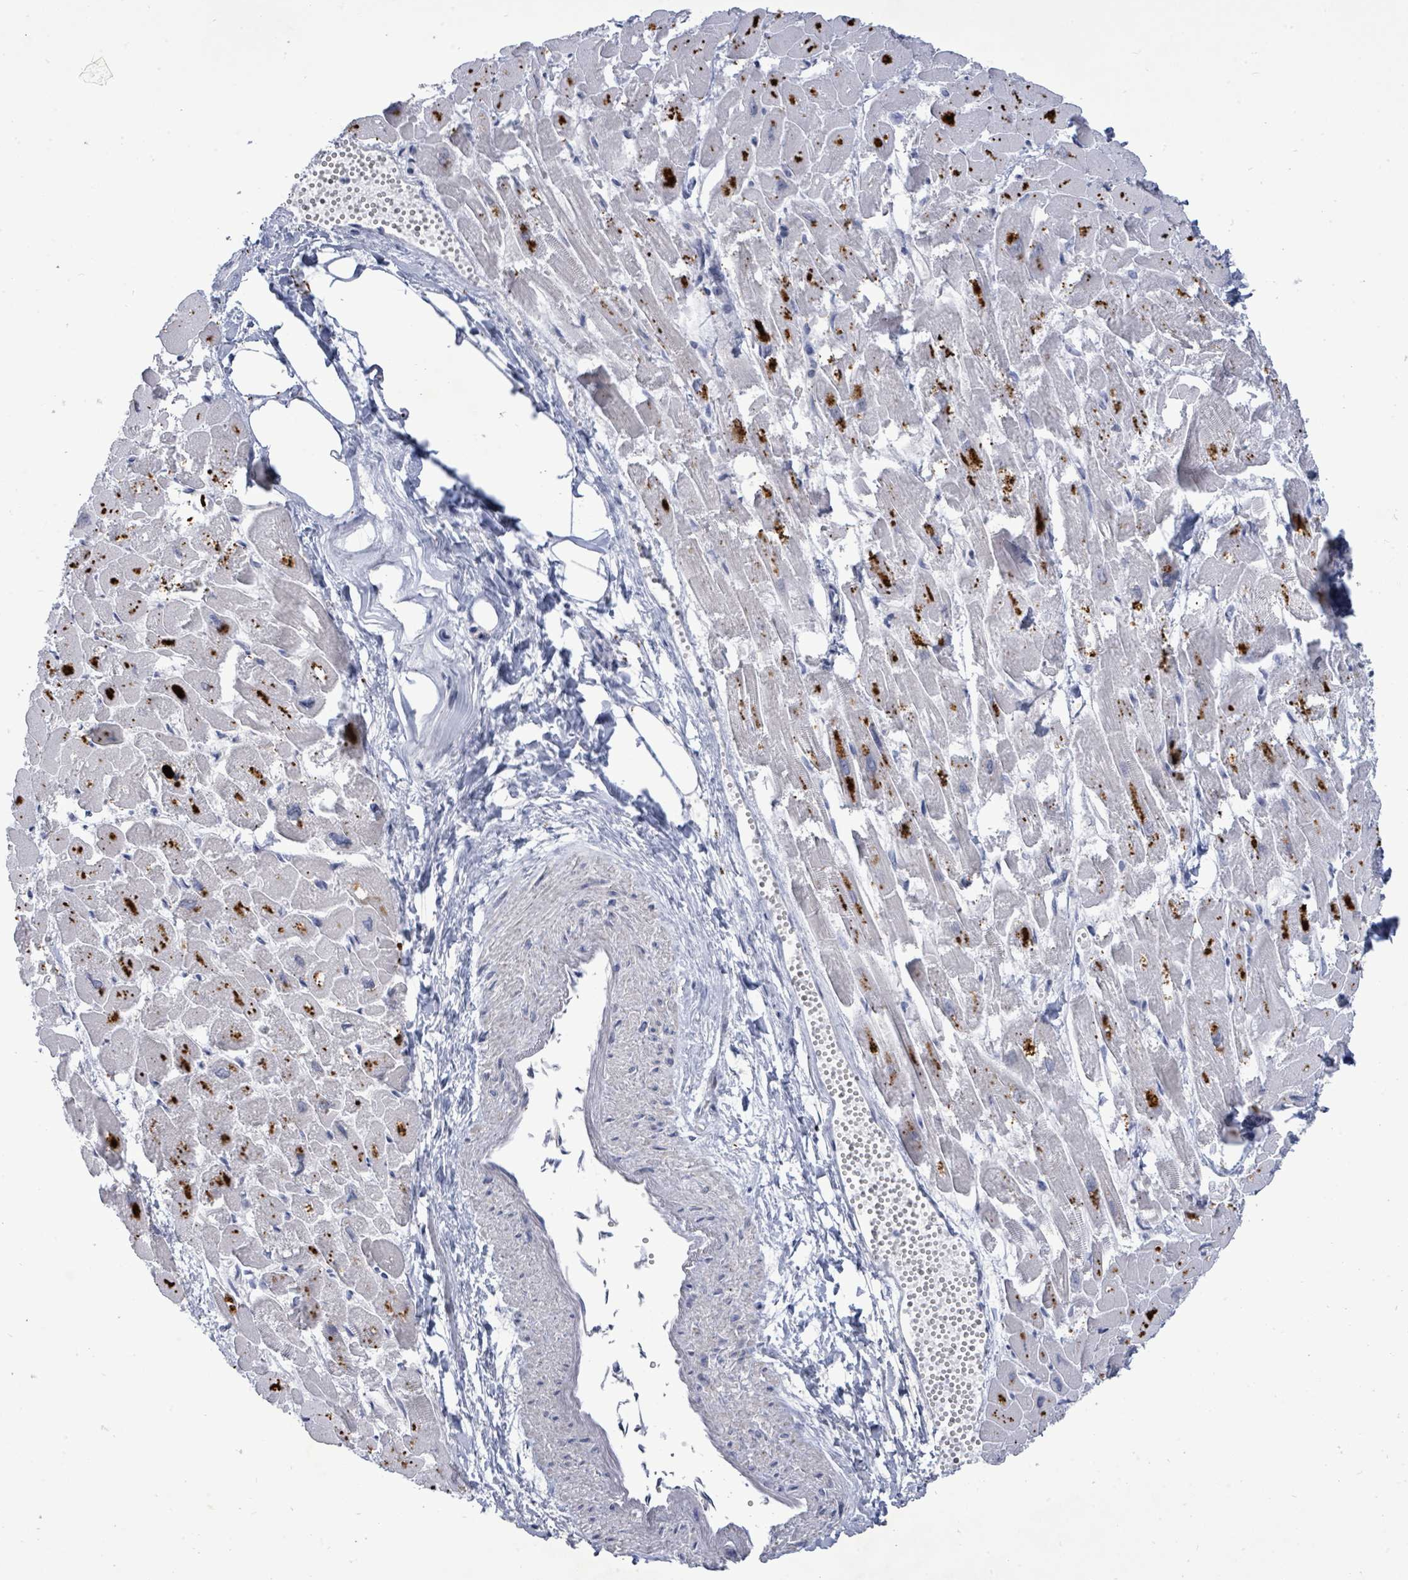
{"staining": {"intensity": "strong", "quantity": "25%-75%", "location": "cytoplasmic/membranous"}, "tissue": "heart muscle", "cell_type": "Cardiomyocytes", "image_type": "normal", "snomed": [{"axis": "morphology", "description": "Normal tissue, NOS"}, {"axis": "topography", "description": "Heart"}], "caption": "Cardiomyocytes reveal high levels of strong cytoplasmic/membranous positivity in about 25%-75% of cells in unremarkable heart muscle. Using DAB (brown) and hematoxylin (blue) stains, captured at high magnification using brightfield microscopy.", "gene": "CT45A10", "patient": {"sex": "male", "age": 54}}